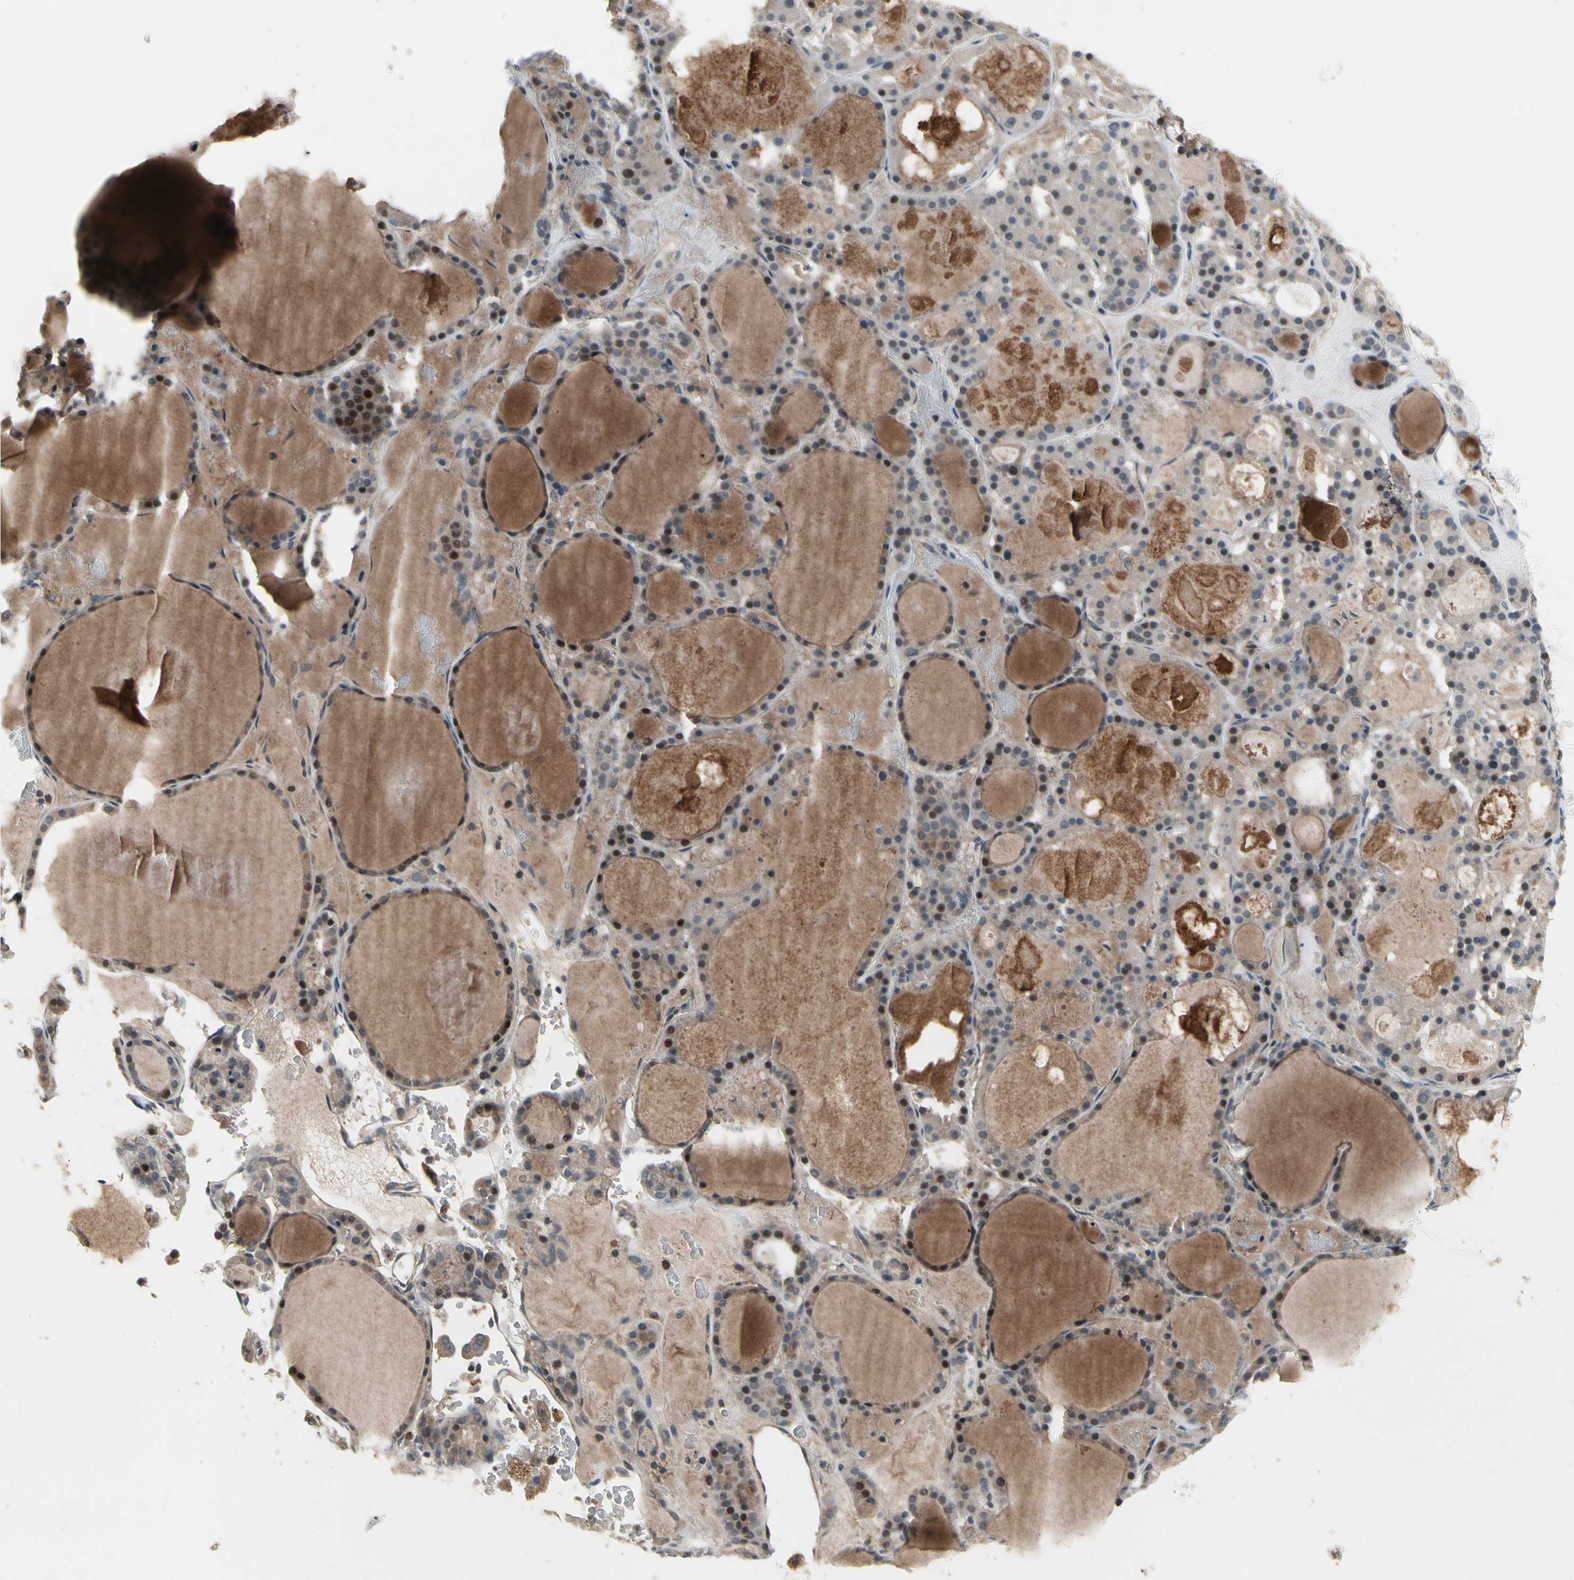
{"staining": {"intensity": "moderate", "quantity": "25%-75%", "location": "cytoplasmic/membranous,nuclear"}, "tissue": "thyroid gland", "cell_type": "Glandular cells", "image_type": "normal", "snomed": [{"axis": "morphology", "description": "Normal tissue, NOS"}, {"axis": "morphology", "description": "Carcinoma, NOS"}, {"axis": "topography", "description": "Thyroid gland"}], "caption": "An immunohistochemistry image of normal tissue is shown. Protein staining in brown labels moderate cytoplasmic/membranous,nuclear positivity in thyroid gland within glandular cells. (DAB (3,3'-diaminobenzidine) IHC with brightfield microscopy, high magnification).", "gene": "NMI", "patient": {"sex": "female", "age": 86}}